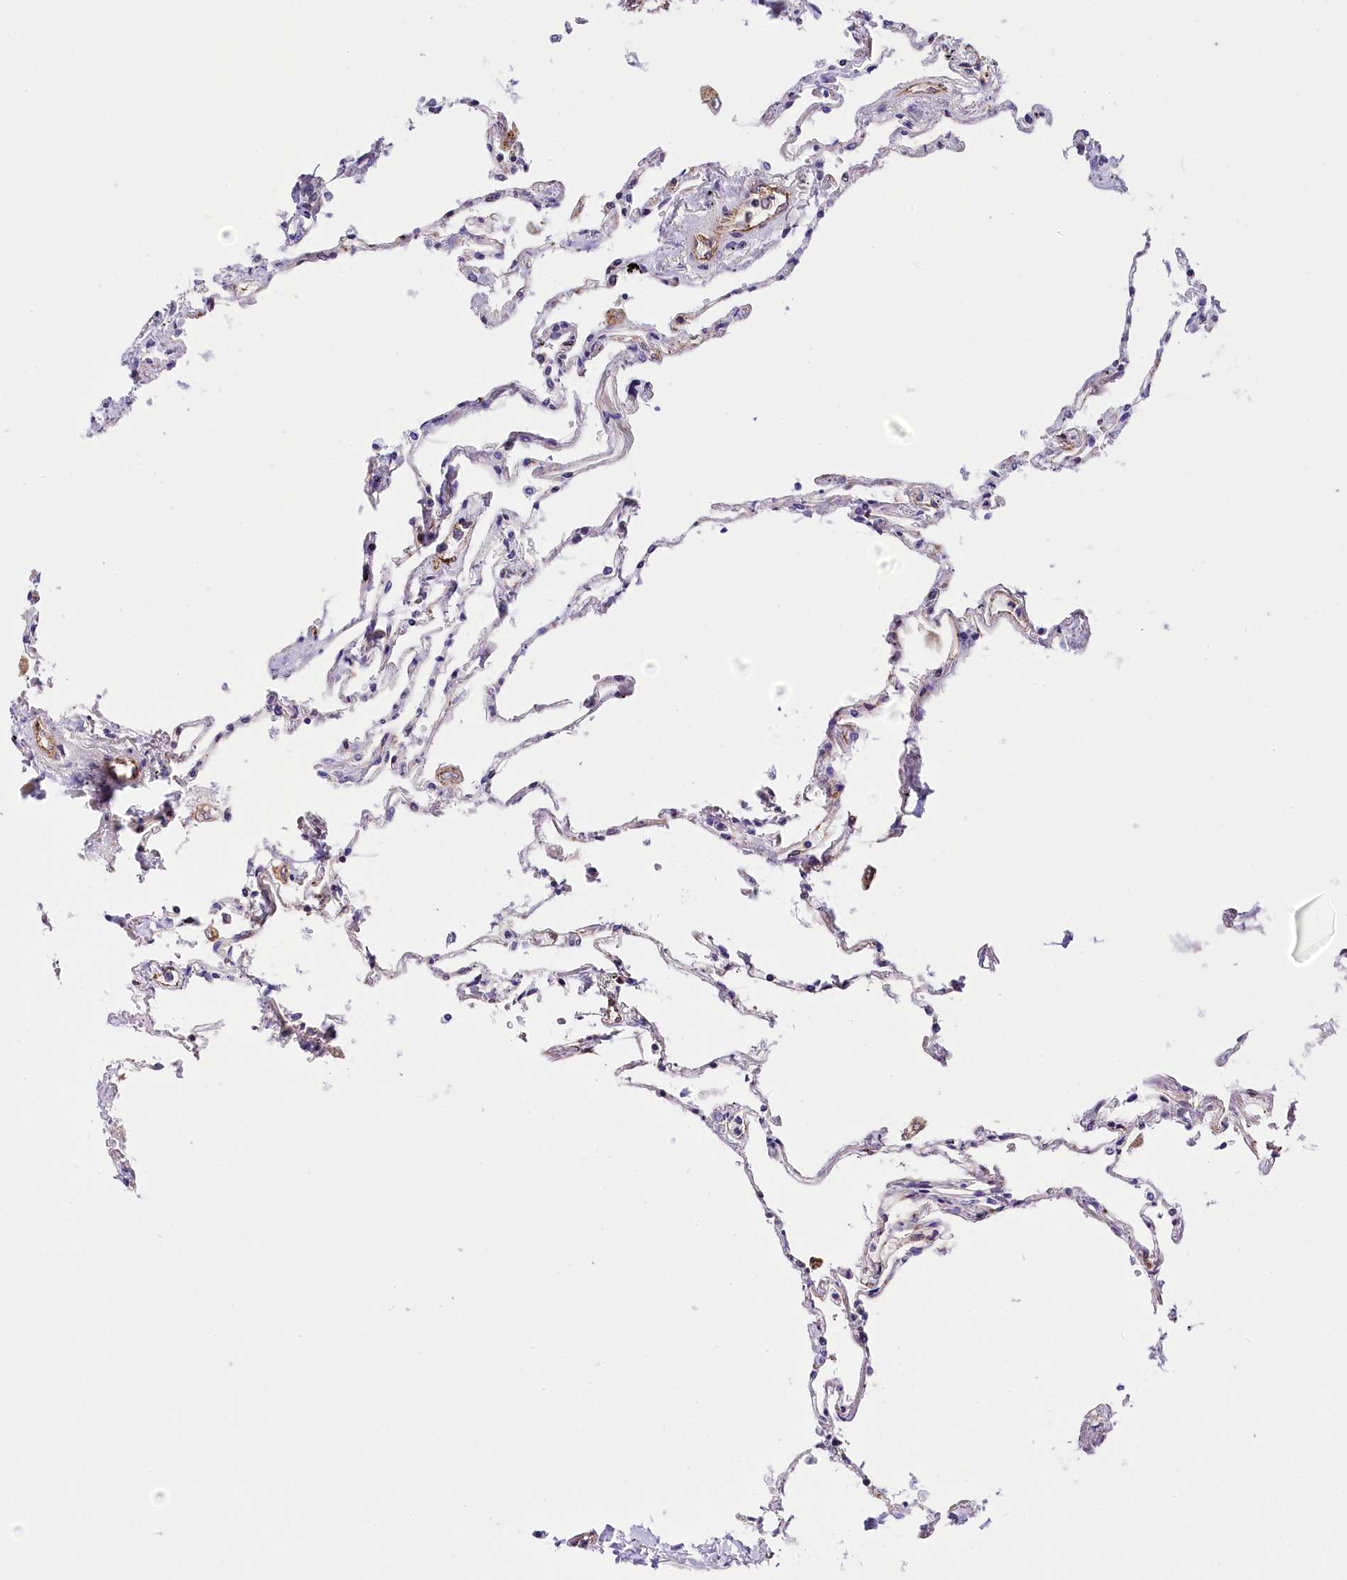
{"staining": {"intensity": "moderate", "quantity": "<25%", "location": "cytoplasmic/membranous"}, "tissue": "lung", "cell_type": "Alveolar cells", "image_type": "normal", "snomed": [{"axis": "morphology", "description": "Normal tissue, NOS"}, {"axis": "topography", "description": "Lung"}], "caption": "Immunohistochemistry (IHC) histopathology image of normal lung stained for a protein (brown), which displays low levels of moderate cytoplasmic/membranous staining in about <25% of alveolar cells.", "gene": "MRPL54", "patient": {"sex": "female", "age": 67}}